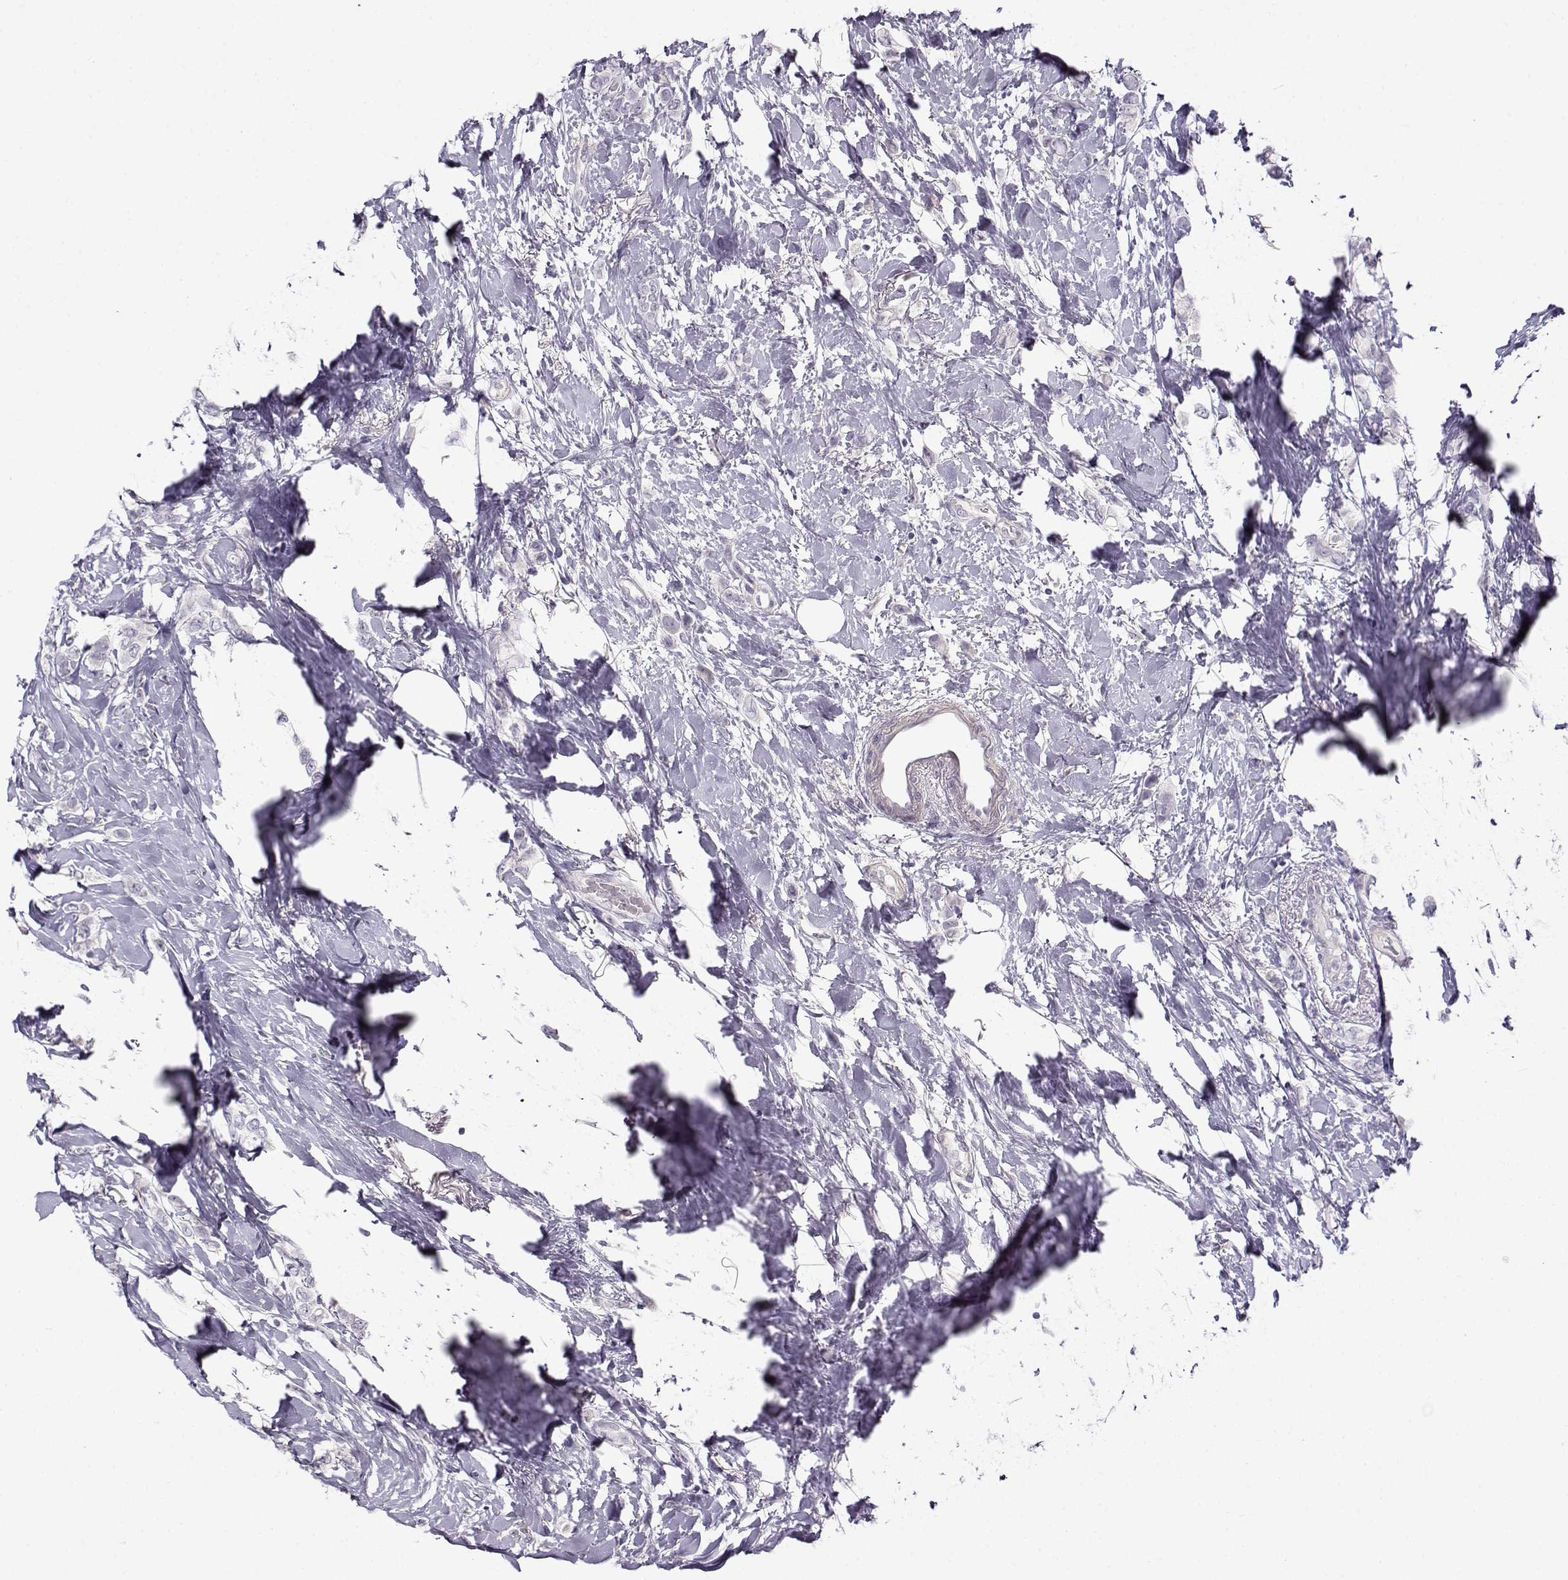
{"staining": {"intensity": "negative", "quantity": "none", "location": "none"}, "tissue": "breast cancer", "cell_type": "Tumor cells", "image_type": "cancer", "snomed": [{"axis": "morphology", "description": "Lobular carcinoma"}, {"axis": "topography", "description": "Breast"}], "caption": "Tumor cells show no significant protein positivity in breast lobular carcinoma.", "gene": "TEX55", "patient": {"sex": "female", "age": 66}}